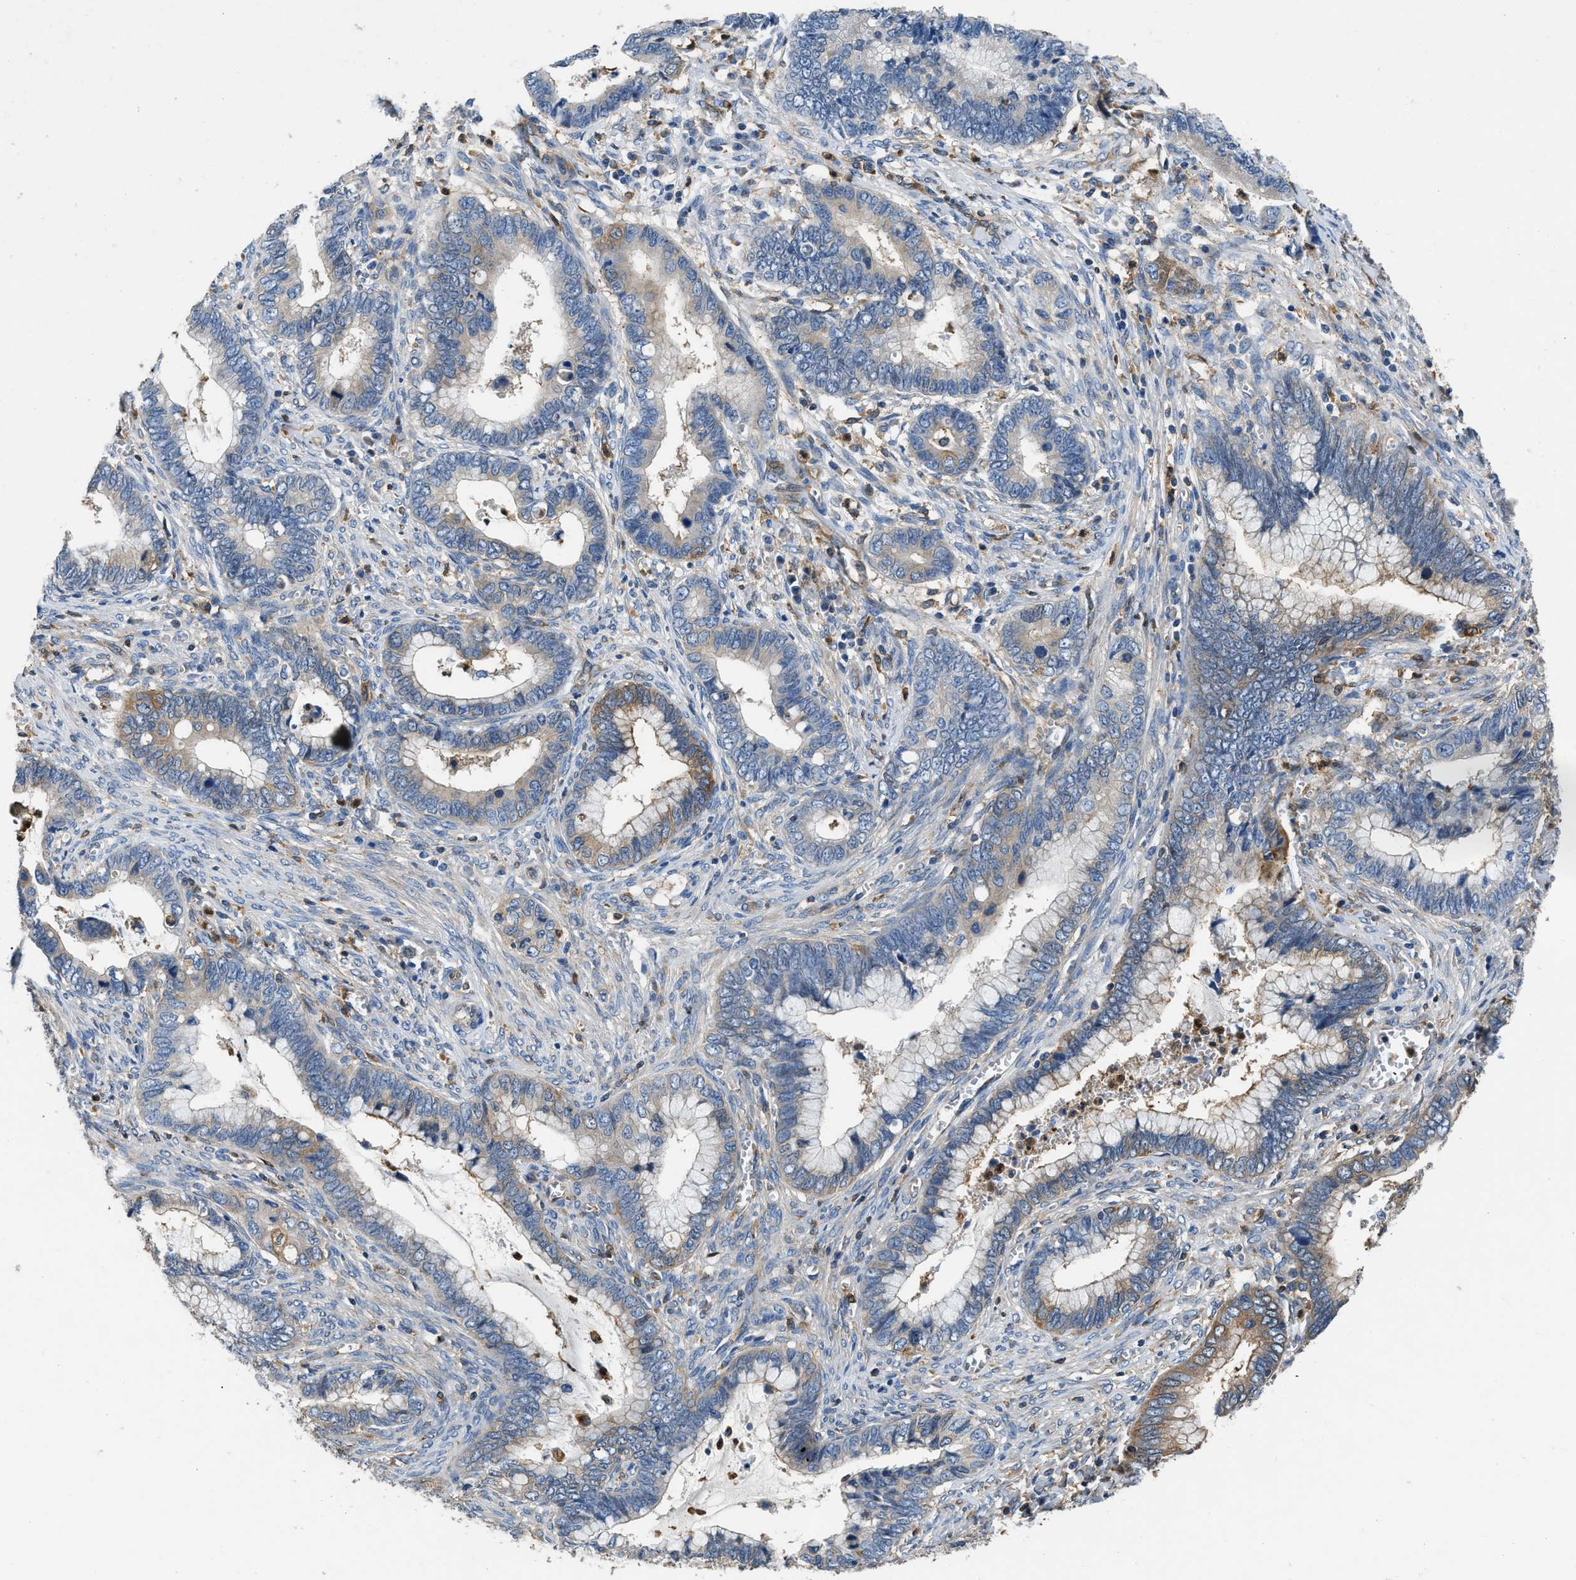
{"staining": {"intensity": "weak", "quantity": "<25%", "location": "cytoplasmic/membranous"}, "tissue": "cervical cancer", "cell_type": "Tumor cells", "image_type": "cancer", "snomed": [{"axis": "morphology", "description": "Adenocarcinoma, NOS"}, {"axis": "topography", "description": "Cervix"}], "caption": "This photomicrograph is of adenocarcinoma (cervical) stained with IHC to label a protein in brown with the nuclei are counter-stained blue. There is no staining in tumor cells. (Immunohistochemistry (ihc), brightfield microscopy, high magnification).", "gene": "PKM", "patient": {"sex": "female", "age": 44}}